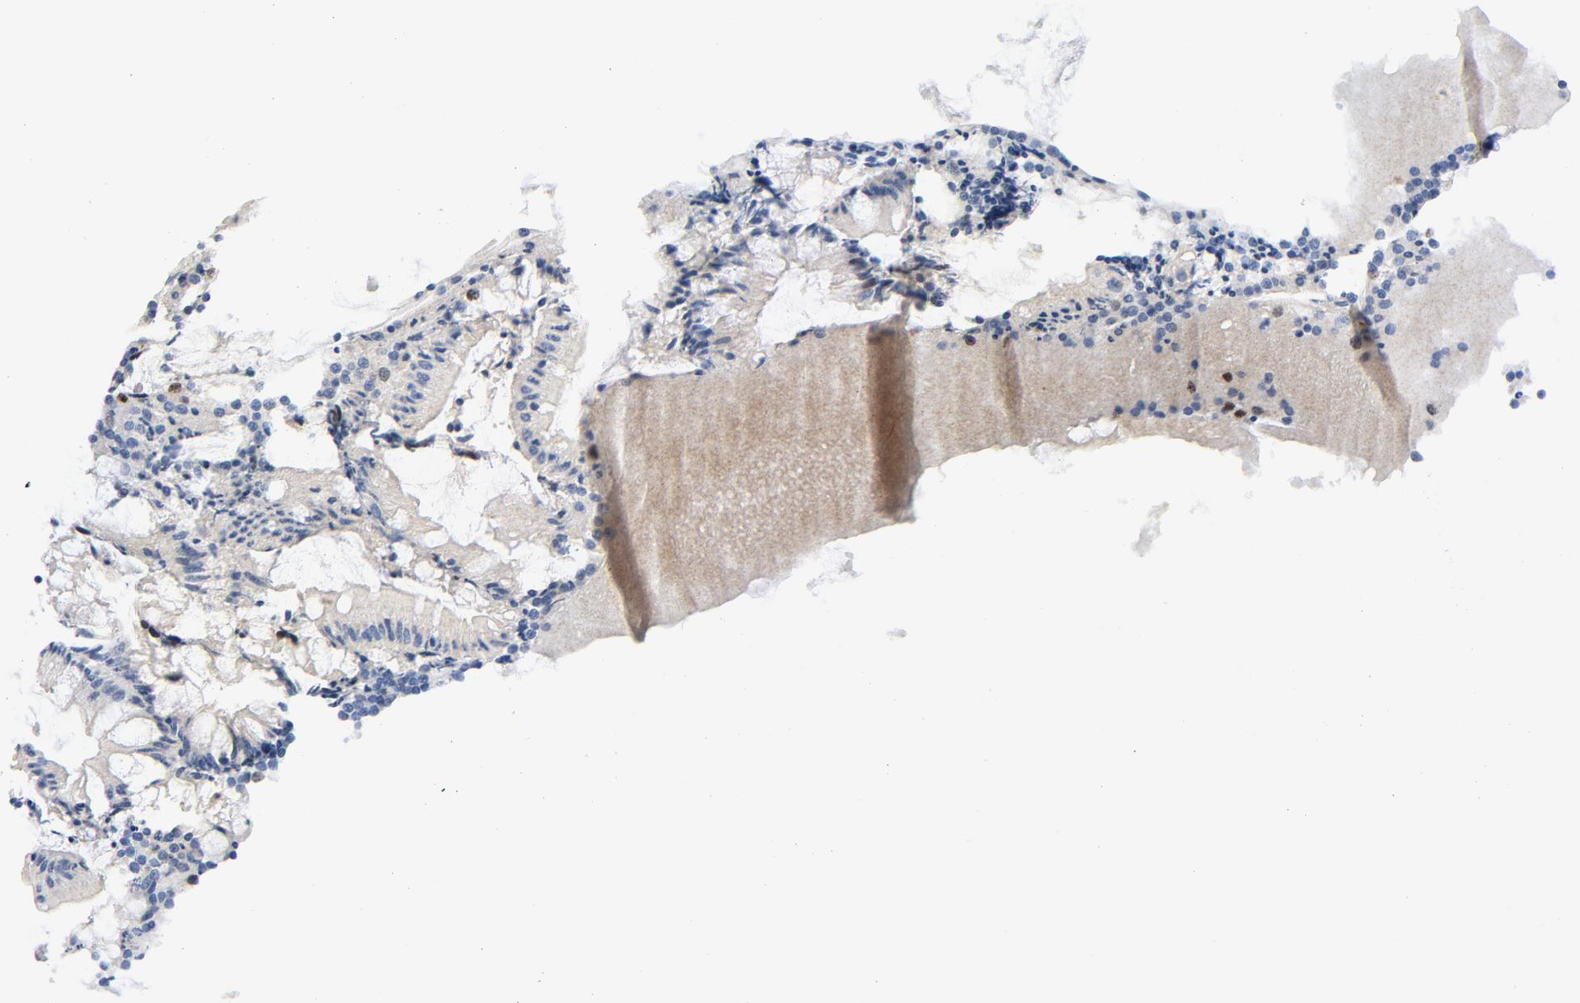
{"staining": {"intensity": "moderate", "quantity": "<25%", "location": "nuclear"}, "tissue": "appendix", "cell_type": "Glandular cells", "image_type": "normal", "snomed": [{"axis": "morphology", "description": "Normal tissue, NOS"}, {"axis": "topography", "description": "Appendix"}], "caption": "A photomicrograph showing moderate nuclear positivity in about <25% of glandular cells in unremarkable appendix, as visualized by brown immunohistochemical staining.", "gene": "BIRC5", "patient": {"sex": "female", "age": 66}}